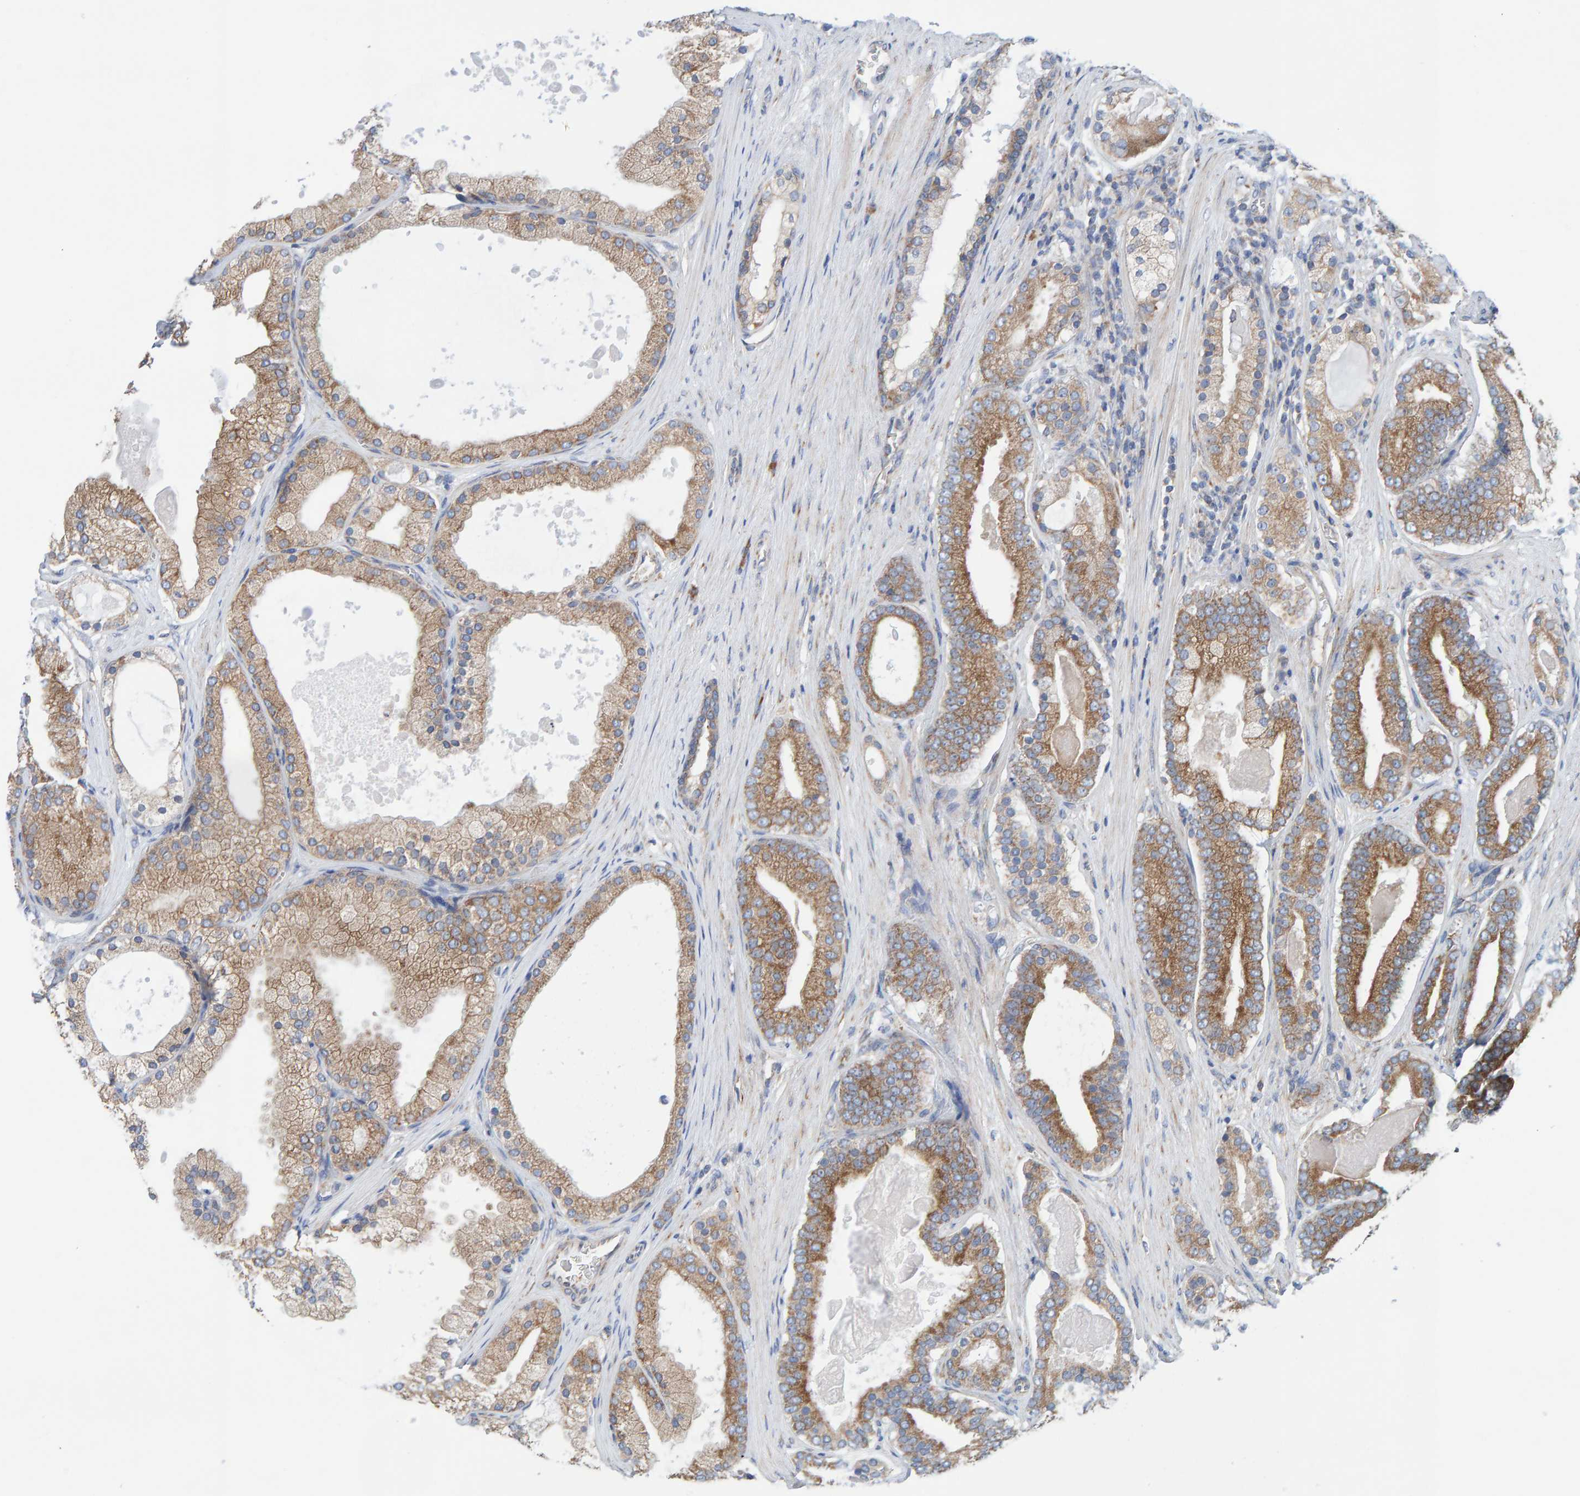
{"staining": {"intensity": "moderate", "quantity": ">75%", "location": "cytoplasmic/membranous"}, "tissue": "prostate cancer", "cell_type": "Tumor cells", "image_type": "cancer", "snomed": [{"axis": "morphology", "description": "Adenocarcinoma, High grade"}, {"axis": "topography", "description": "Prostate"}], "caption": "A micrograph showing moderate cytoplasmic/membranous expression in approximately >75% of tumor cells in prostate cancer (high-grade adenocarcinoma), as visualized by brown immunohistochemical staining.", "gene": "CDK5RAP3", "patient": {"sex": "male", "age": 60}}